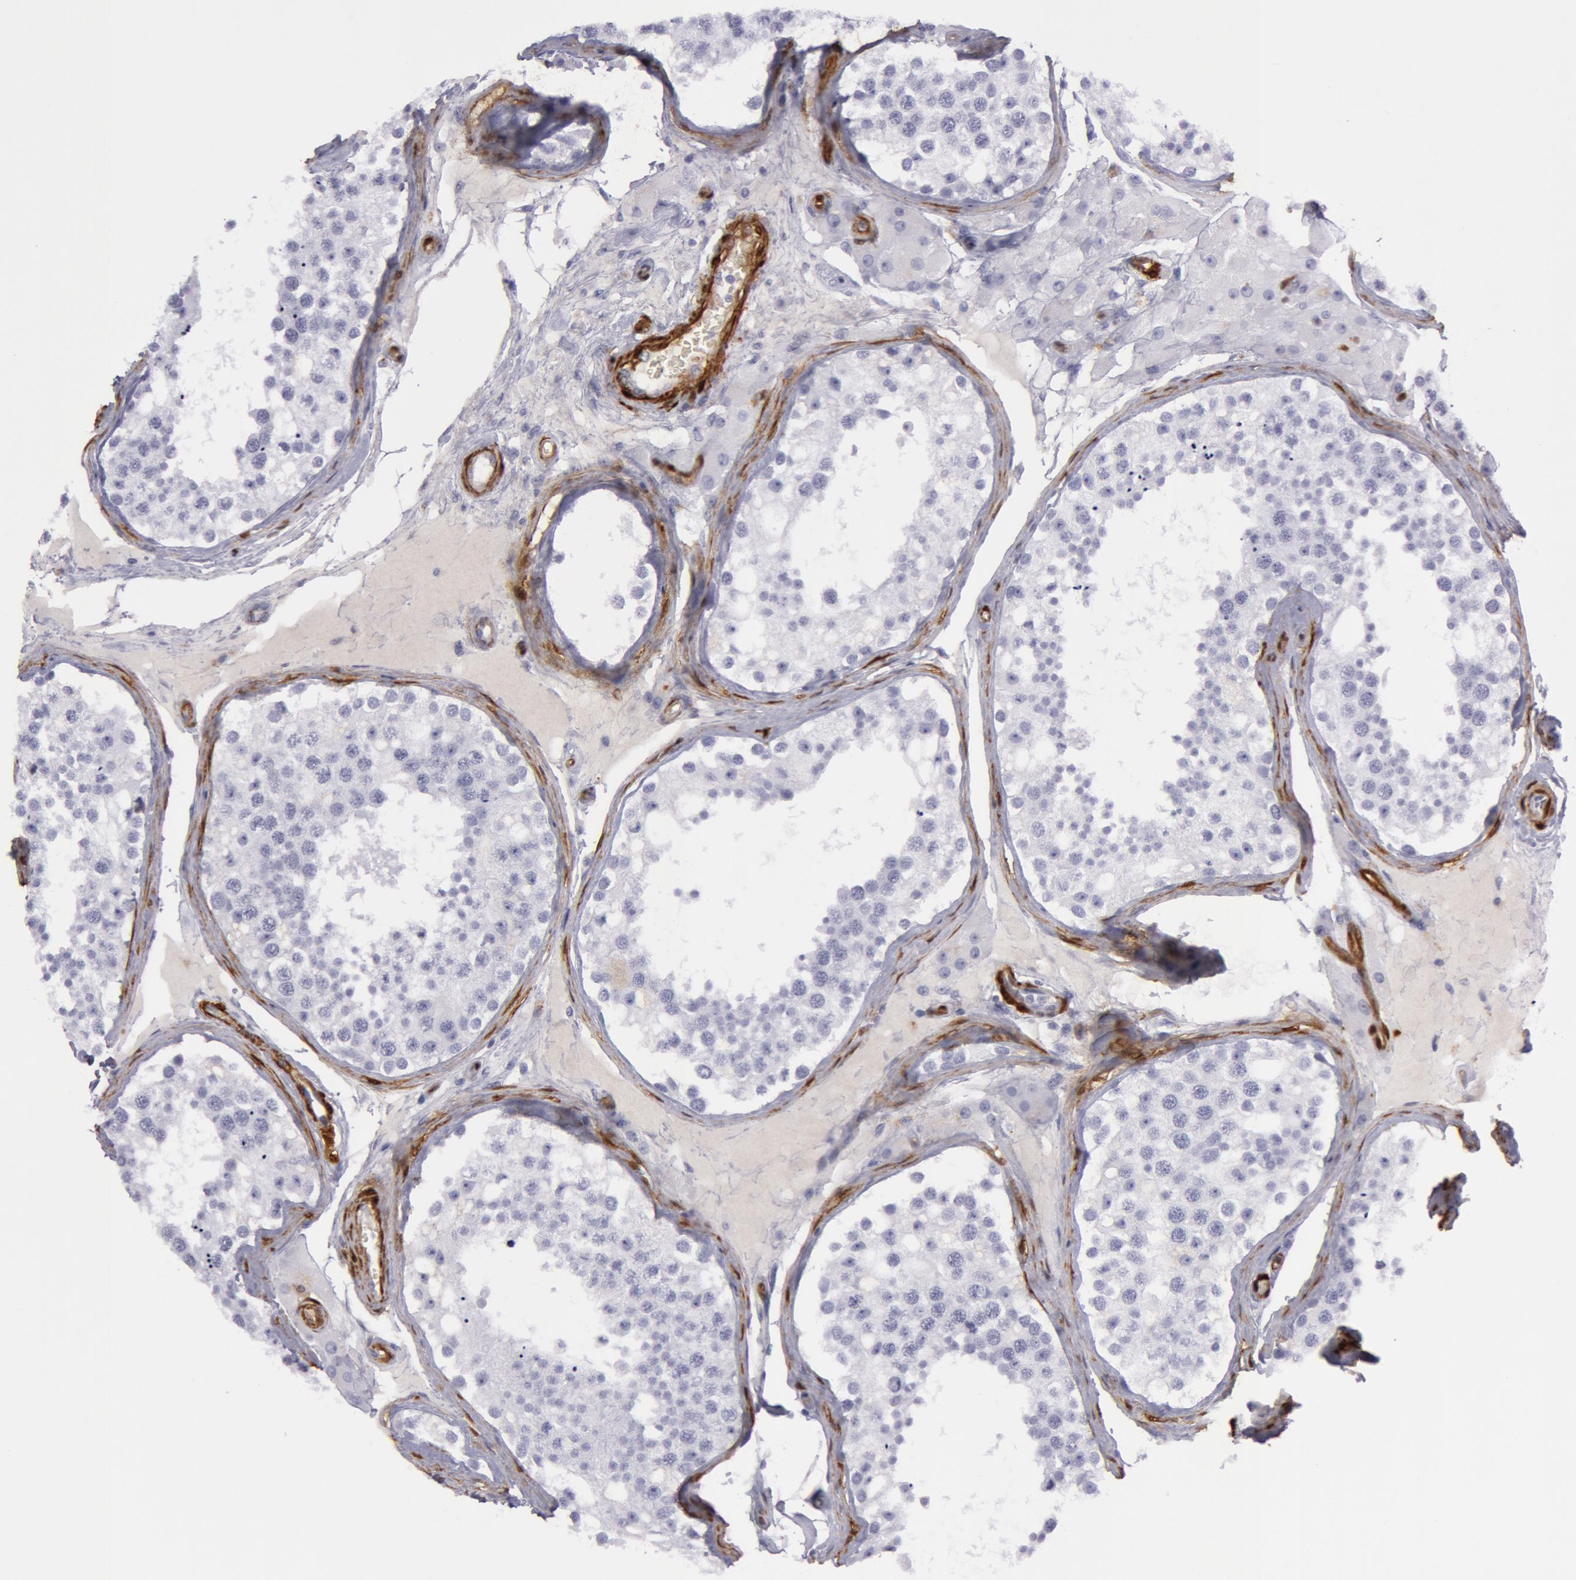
{"staining": {"intensity": "negative", "quantity": "none", "location": "none"}, "tissue": "testis", "cell_type": "Cells in seminiferous ducts", "image_type": "normal", "snomed": [{"axis": "morphology", "description": "Normal tissue, NOS"}, {"axis": "topography", "description": "Testis"}], "caption": "This is an immunohistochemistry (IHC) histopathology image of normal testis. There is no positivity in cells in seminiferous ducts.", "gene": "TAGLN", "patient": {"sex": "male", "age": 68}}